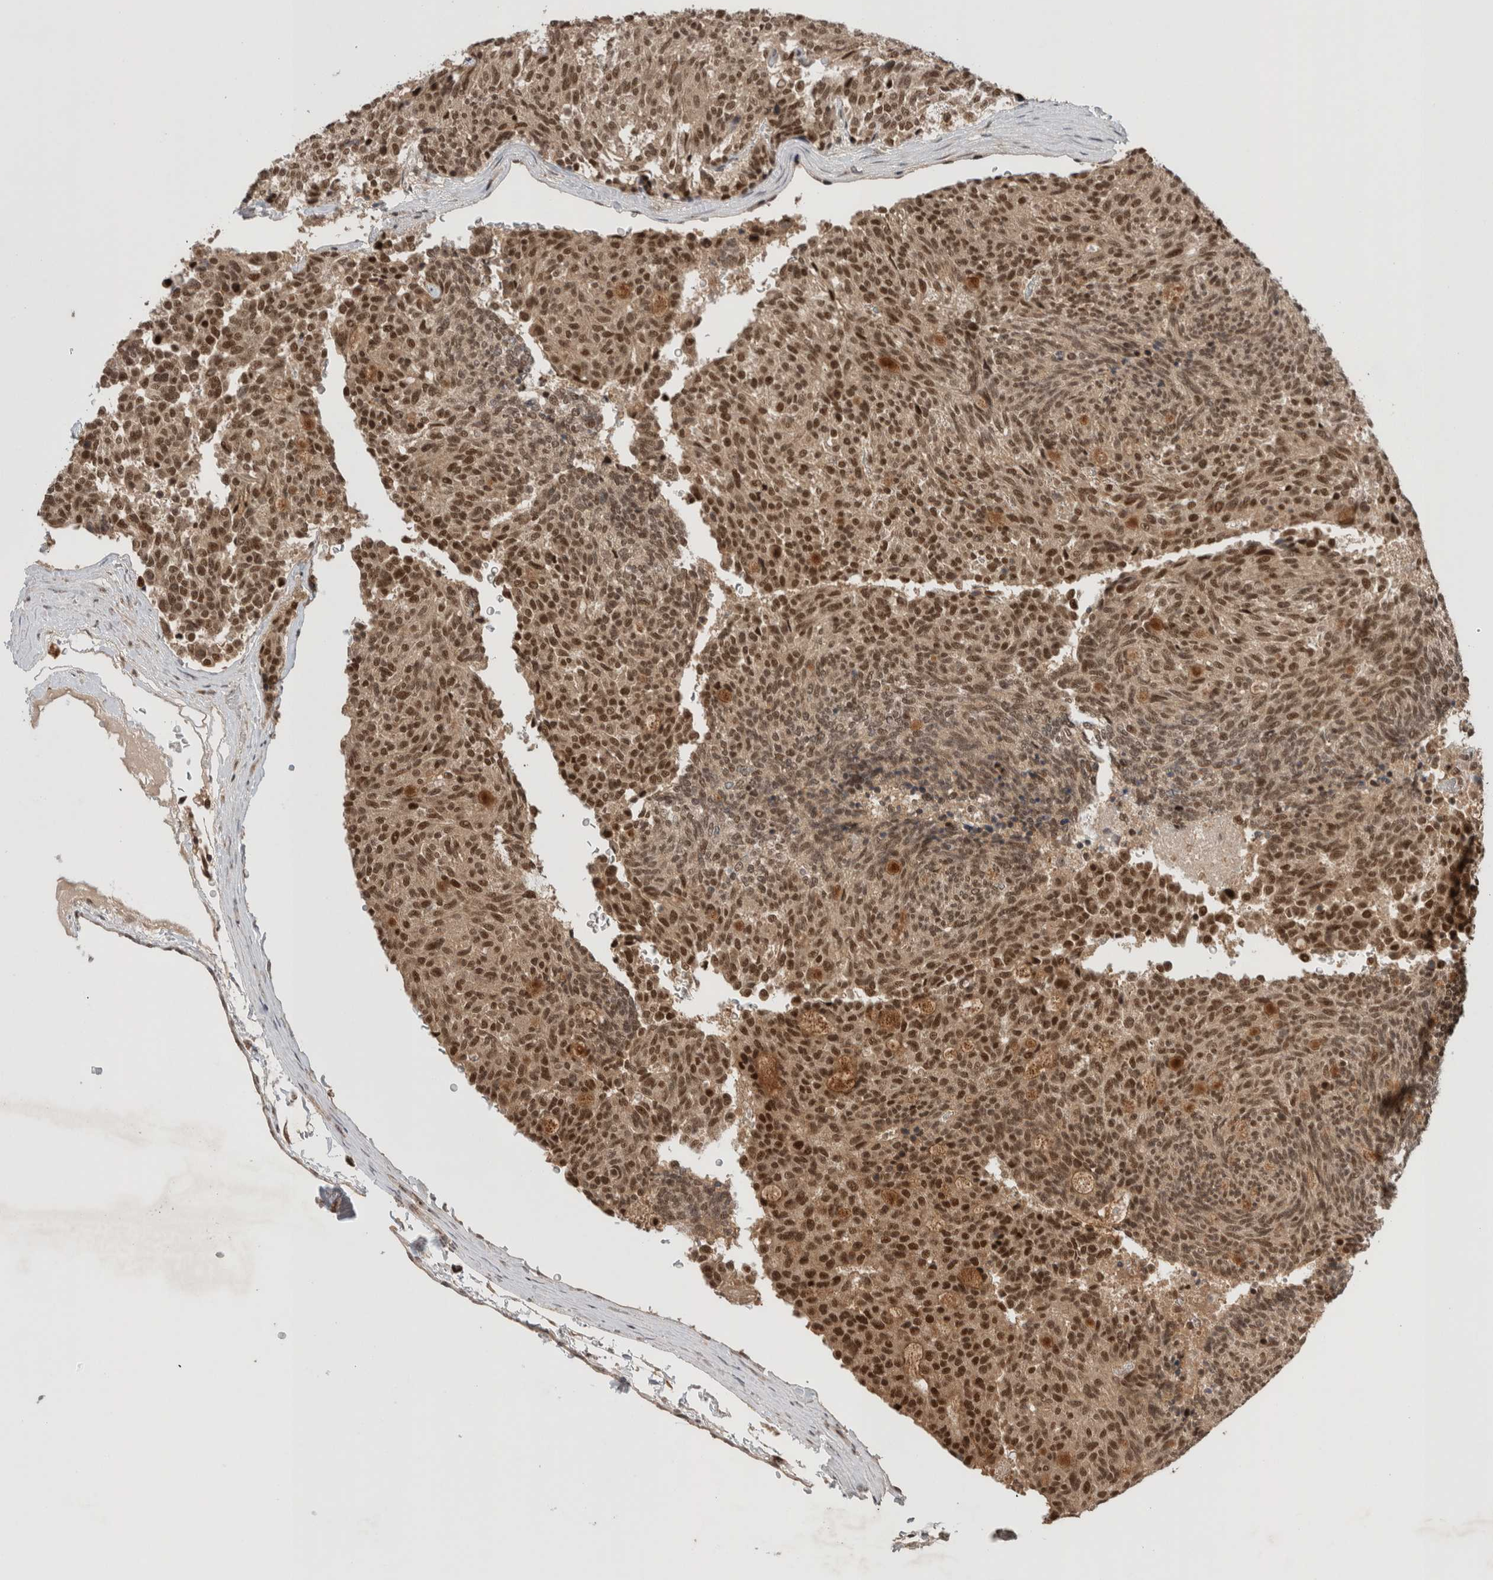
{"staining": {"intensity": "moderate", "quantity": ">75%", "location": "nuclear"}, "tissue": "carcinoid", "cell_type": "Tumor cells", "image_type": "cancer", "snomed": [{"axis": "morphology", "description": "Carcinoid, malignant, NOS"}, {"axis": "topography", "description": "Pancreas"}], "caption": "Malignant carcinoid stained with DAB (3,3'-diaminobenzidine) IHC shows medium levels of moderate nuclear staining in approximately >75% of tumor cells. (DAB (3,3'-diaminobenzidine) IHC with brightfield microscopy, high magnification).", "gene": "MPHOSPH6", "patient": {"sex": "female", "age": 54}}